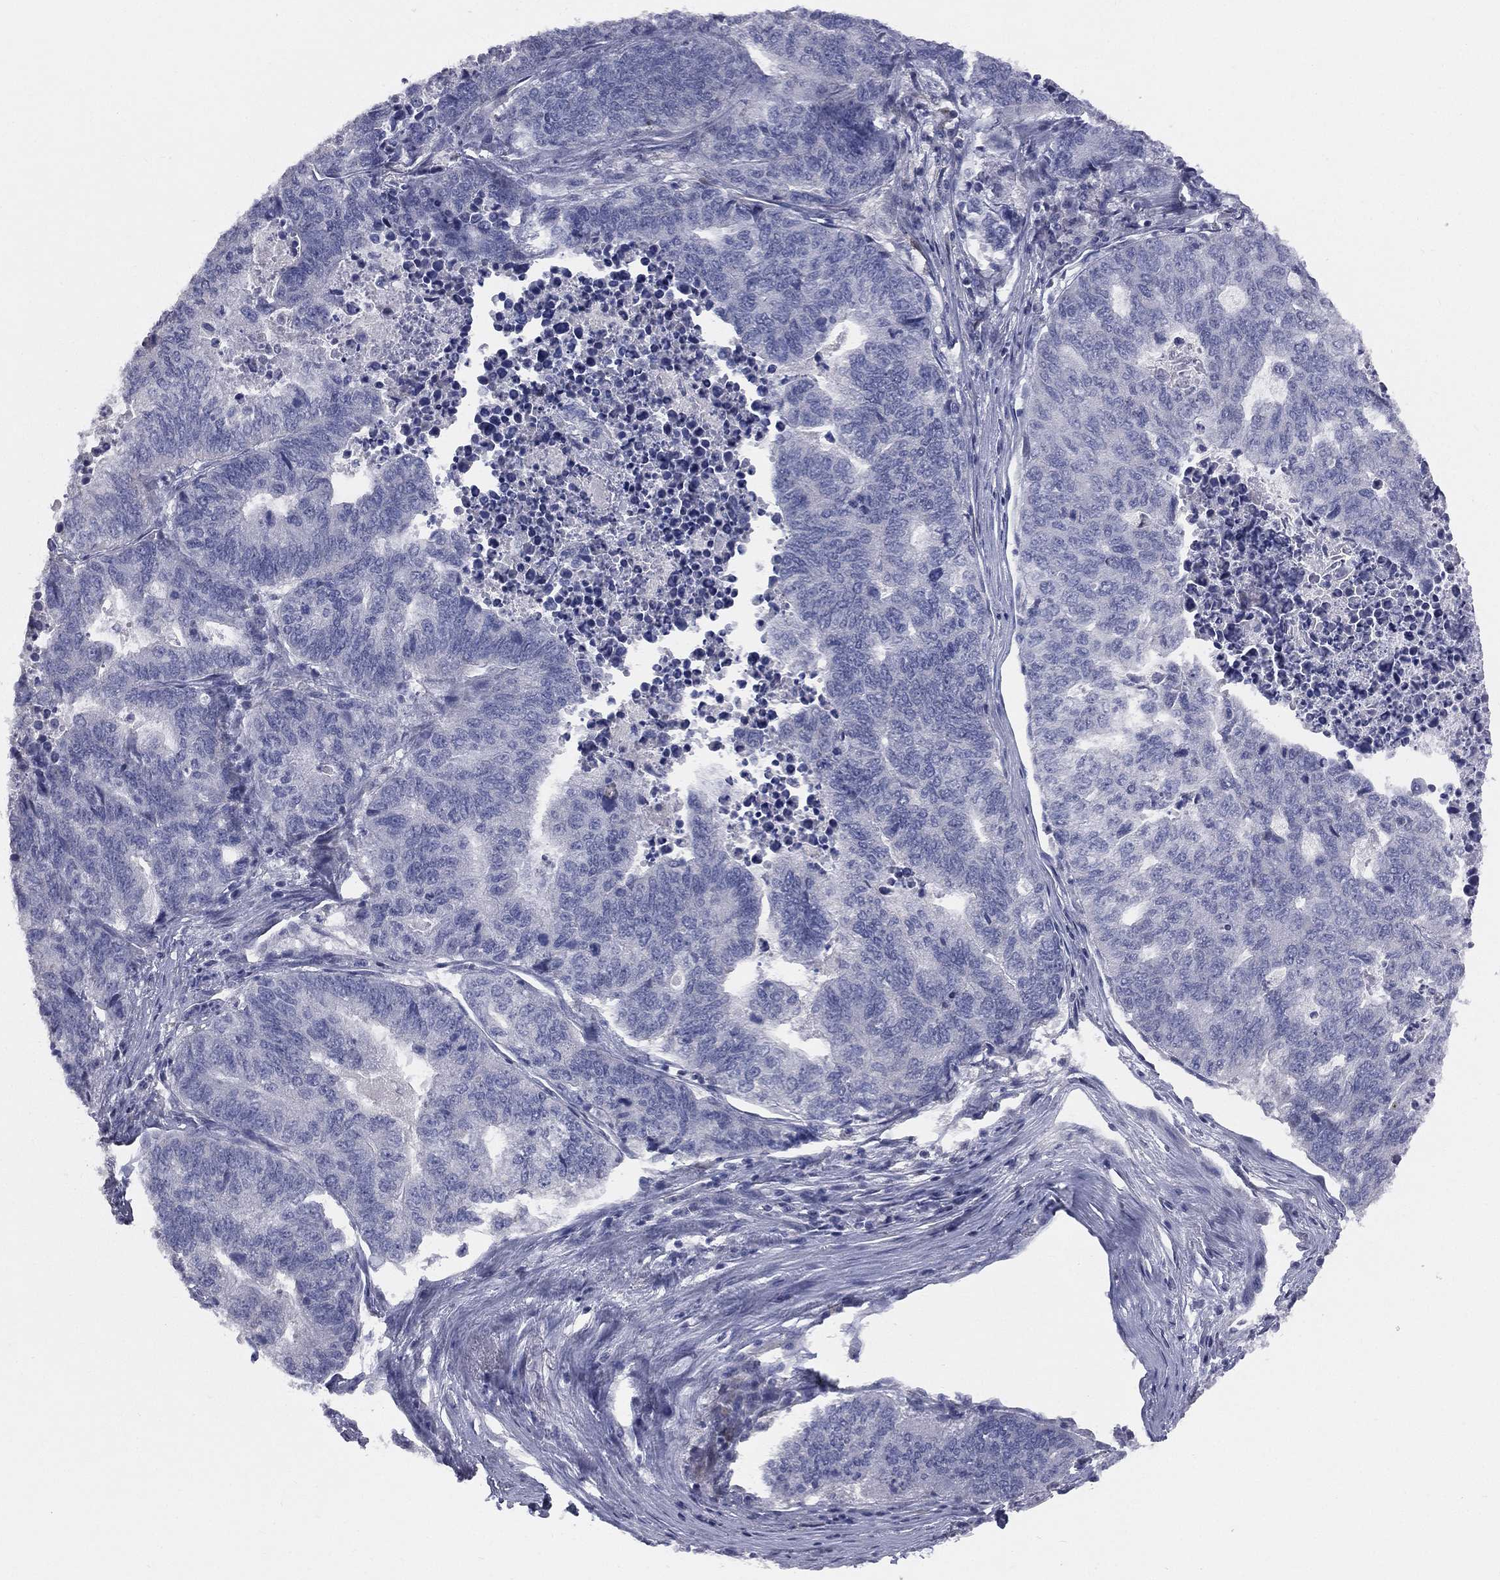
{"staining": {"intensity": "negative", "quantity": "none", "location": "none"}, "tissue": "stomach cancer", "cell_type": "Tumor cells", "image_type": "cancer", "snomed": [{"axis": "morphology", "description": "Adenocarcinoma, NOS"}, {"axis": "topography", "description": "Stomach, upper"}], "caption": "A histopathology image of human adenocarcinoma (stomach) is negative for staining in tumor cells.", "gene": "DMKN", "patient": {"sex": "female", "age": 67}}